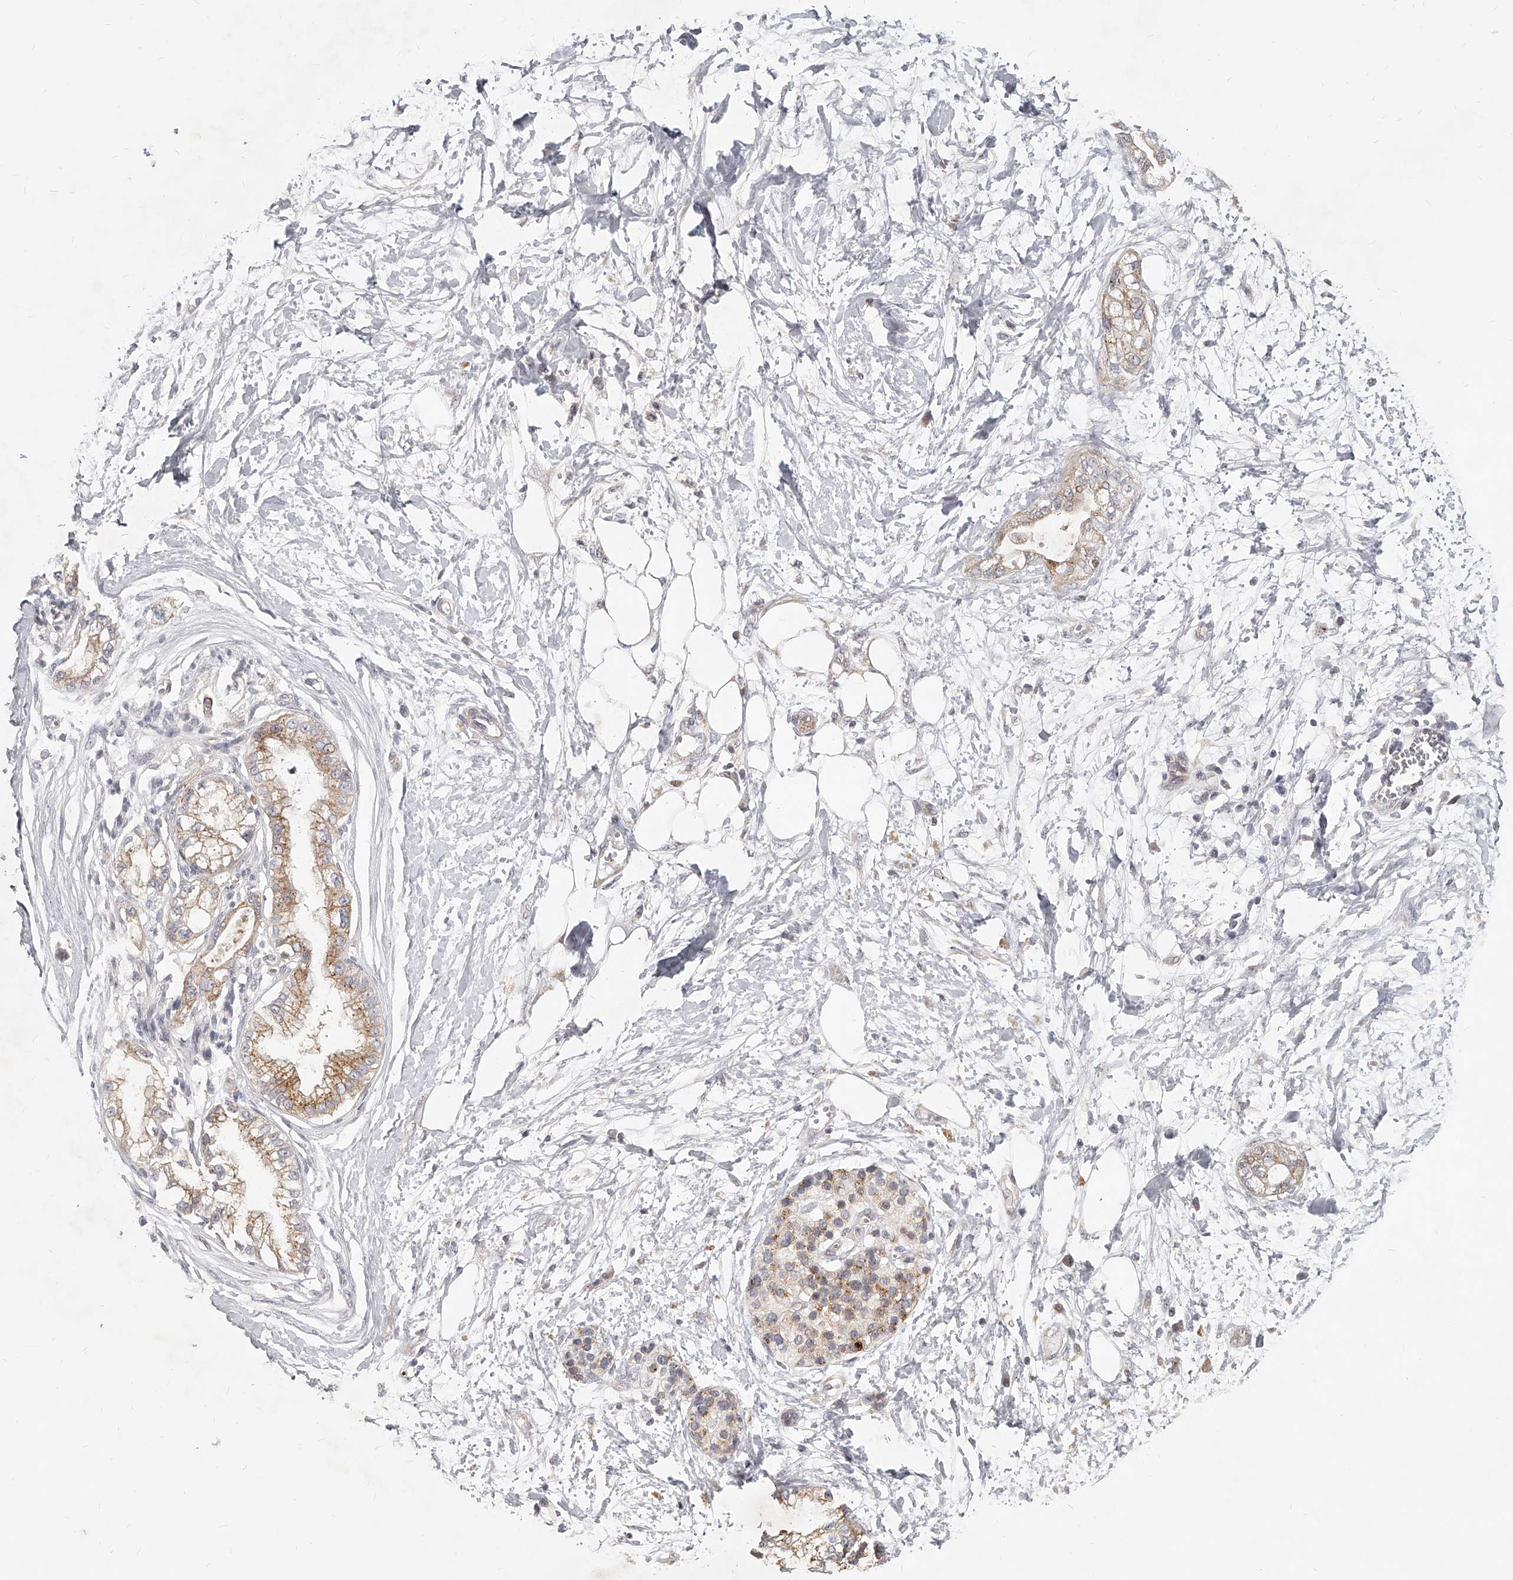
{"staining": {"intensity": "moderate", "quantity": ">75%", "location": "cytoplasmic/membranous"}, "tissue": "pancreatic cancer", "cell_type": "Tumor cells", "image_type": "cancer", "snomed": [{"axis": "morphology", "description": "Adenocarcinoma, NOS"}, {"axis": "topography", "description": "Pancreas"}], "caption": "Immunohistochemistry of adenocarcinoma (pancreatic) shows medium levels of moderate cytoplasmic/membranous staining in about >75% of tumor cells.", "gene": "SLC37A1", "patient": {"sex": "male", "age": 68}}